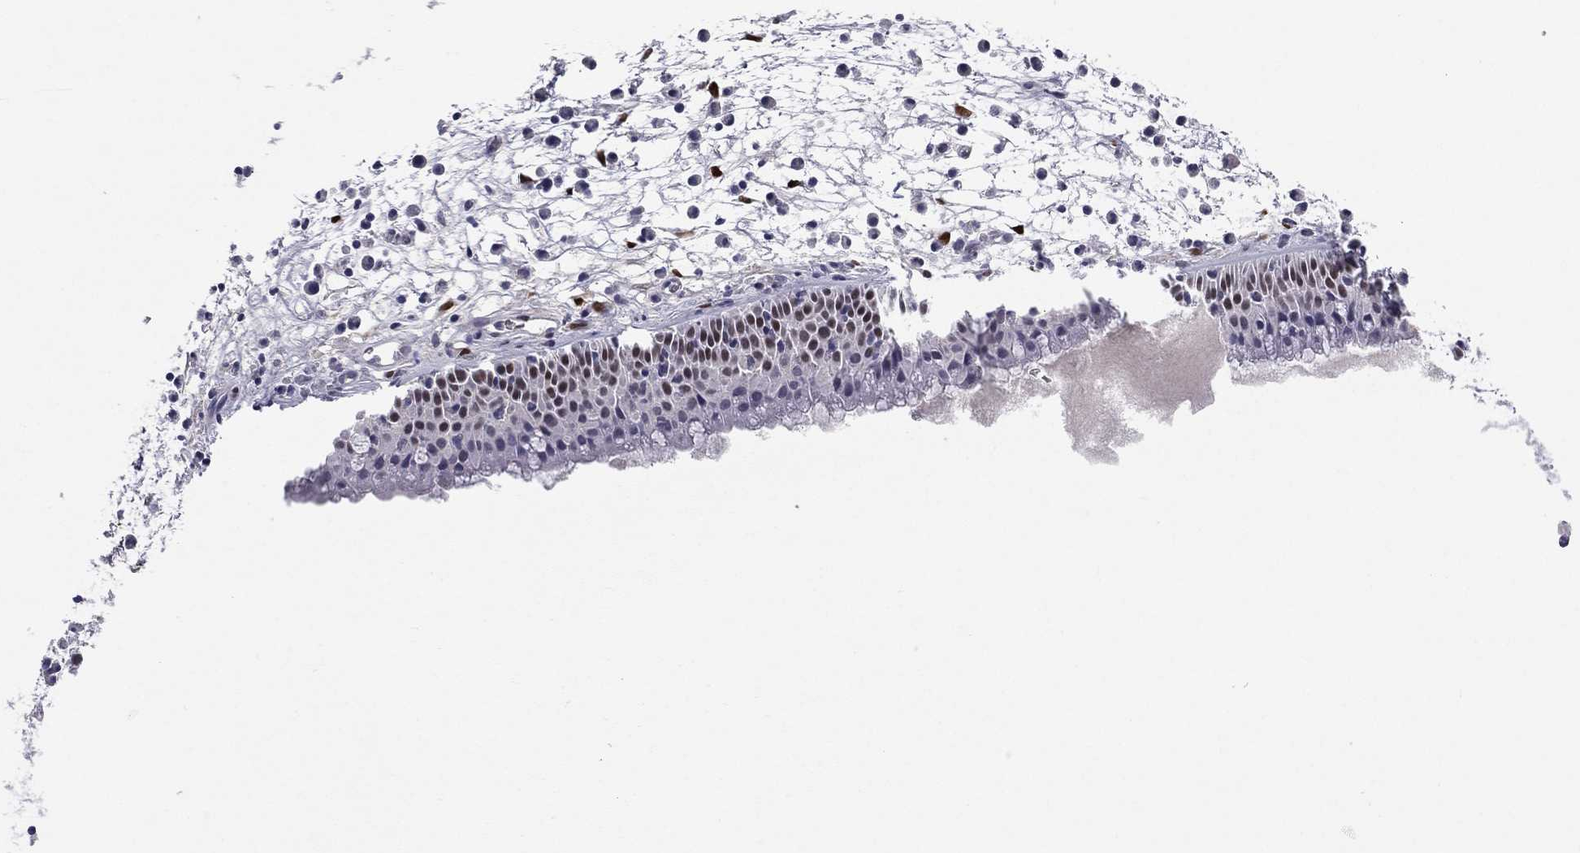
{"staining": {"intensity": "strong", "quantity": "<25%", "location": "nuclear"}, "tissue": "nasopharynx", "cell_type": "Respiratory epithelial cells", "image_type": "normal", "snomed": [{"axis": "morphology", "description": "Normal tissue, NOS"}, {"axis": "topography", "description": "Nasopharynx"}], "caption": "IHC photomicrograph of unremarkable nasopharynx: human nasopharynx stained using IHC demonstrates medium levels of strong protein expression localized specifically in the nuclear of respiratory epithelial cells, appearing as a nuclear brown color.", "gene": "TFAP2B", "patient": {"sex": "female", "age": 73}}